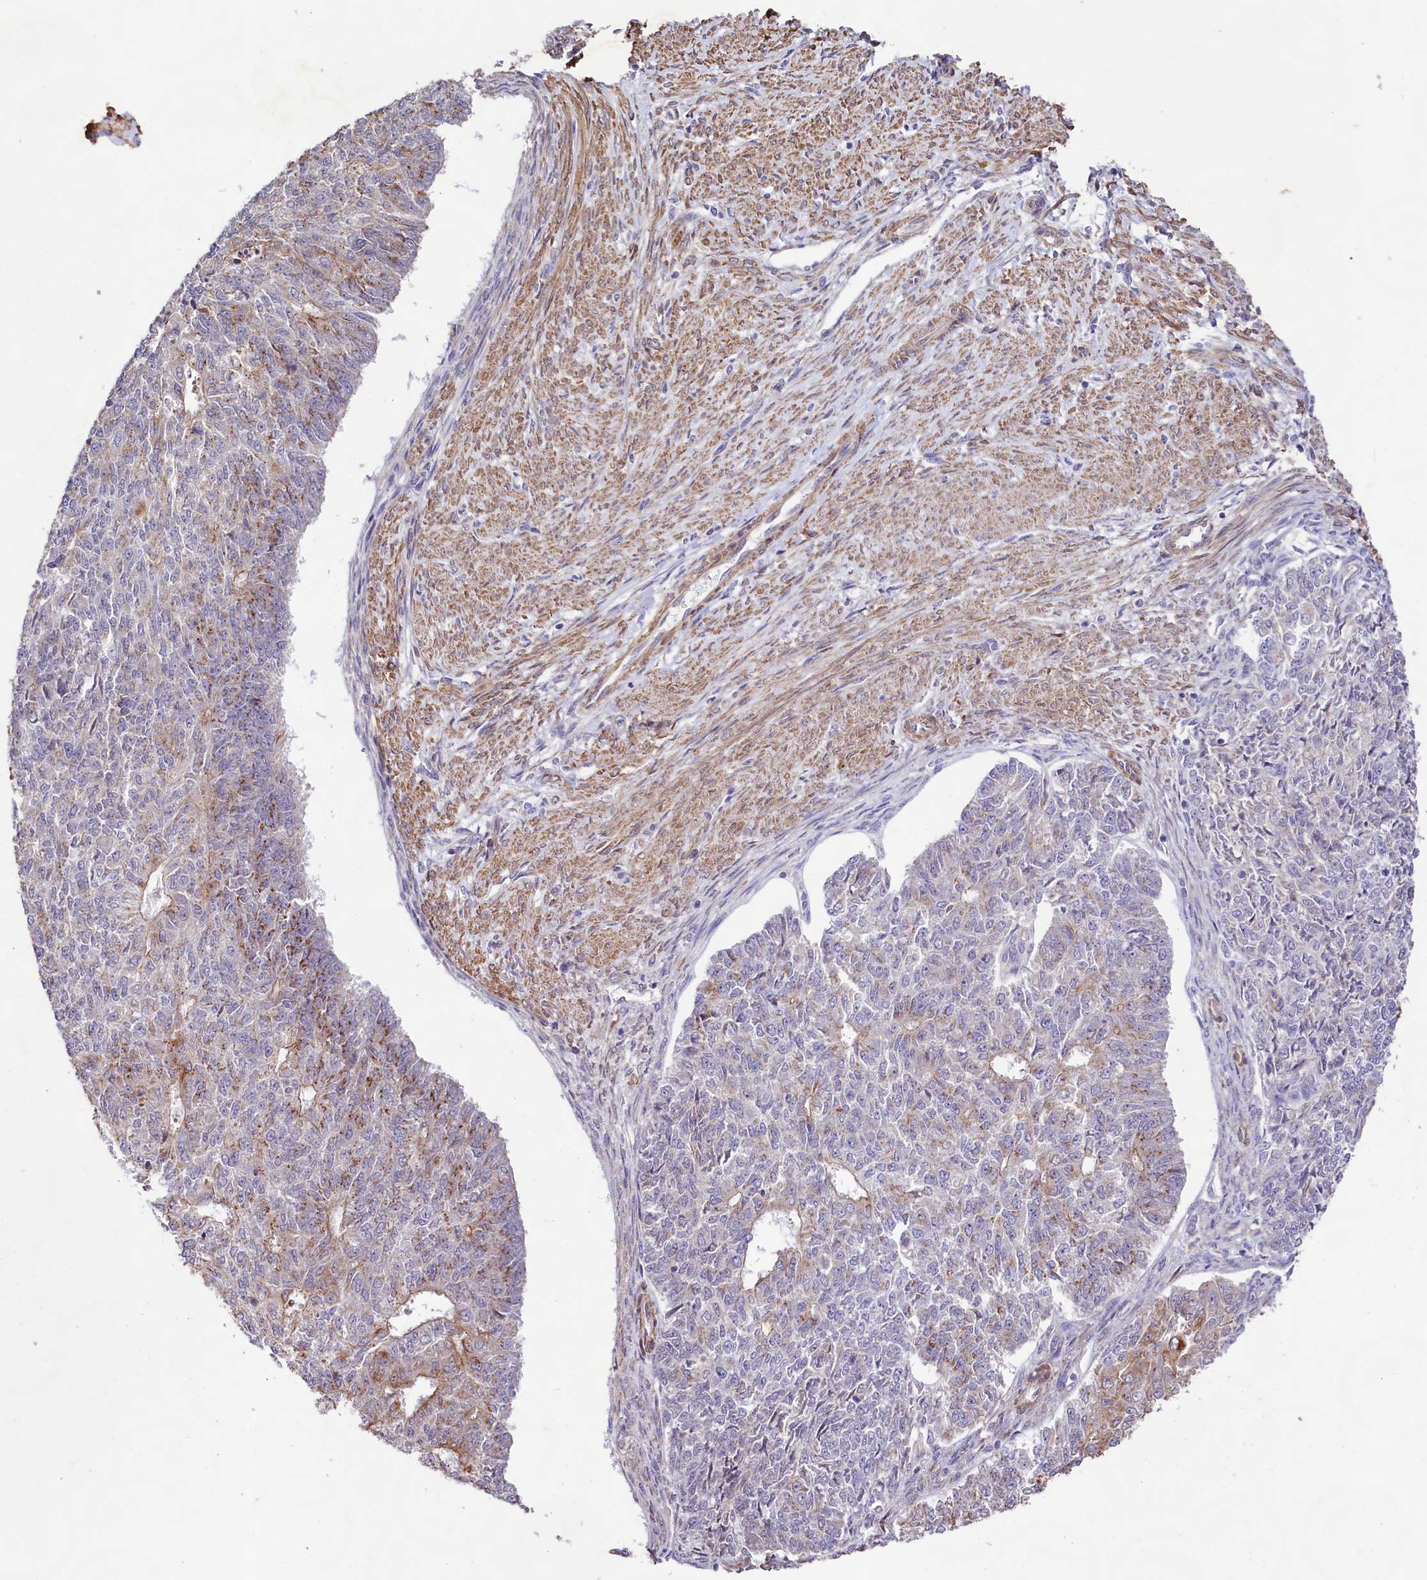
{"staining": {"intensity": "moderate", "quantity": "<25%", "location": "cytoplasmic/membranous"}, "tissue": "endometrial cancer", "cell_type": "Tumor cells", "image_type": "cancer", "snomed": [{"axis": "morphology", "description": "Adenocarcinoma, NOS"}, {"axis": "topography", "description": "Endometrium"}], "caption": "Moderate cytoplasmic/membranous protein positivity is present in approximately <25% of tumor cells in adenocarcinoma (endometrial). (IHC, brightfield microscopy, high magnification).", "gene": "VPS11", "patient": {"sex": "female", "age": 32}}